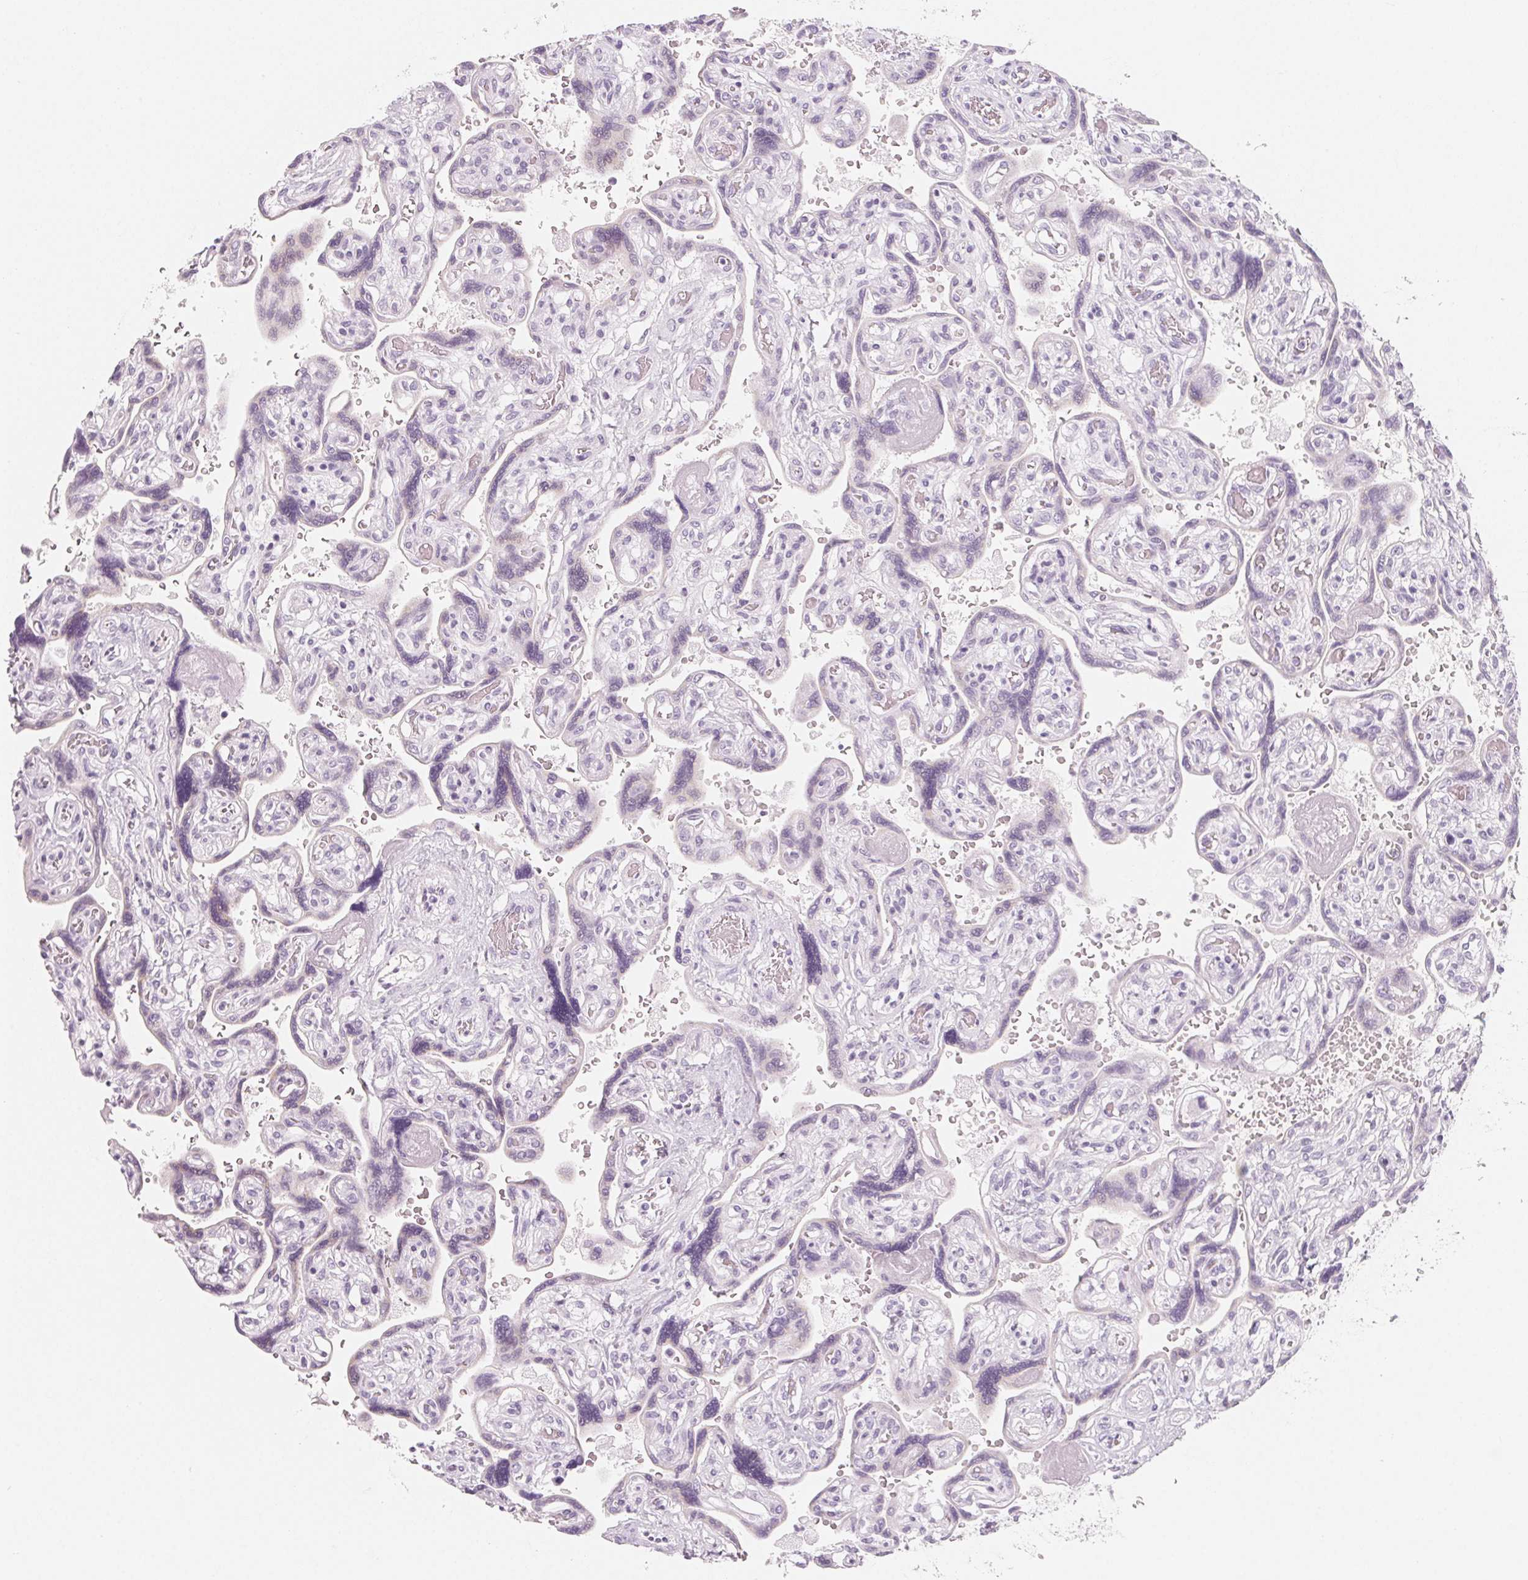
{"staining": {"intensity": "negative", "quantity": "none", "location": "none"}, "tissue": "placenta", "cell_type": "Decidual cells", "image_type": "normal", "snomed": [{"axis": "morphology", "description": "Normal tissue, NOS"}, {"axis": "topography", "description": "Placenta"}], "caption": "Immunohistochemistry (IHC) image of unremarkable placenta: human placenta stained with DAB demonstrates no significant protein expression in decidual cells.", "gene": "SH3GL2", "patient": {"sex": "female", "age": 32}}